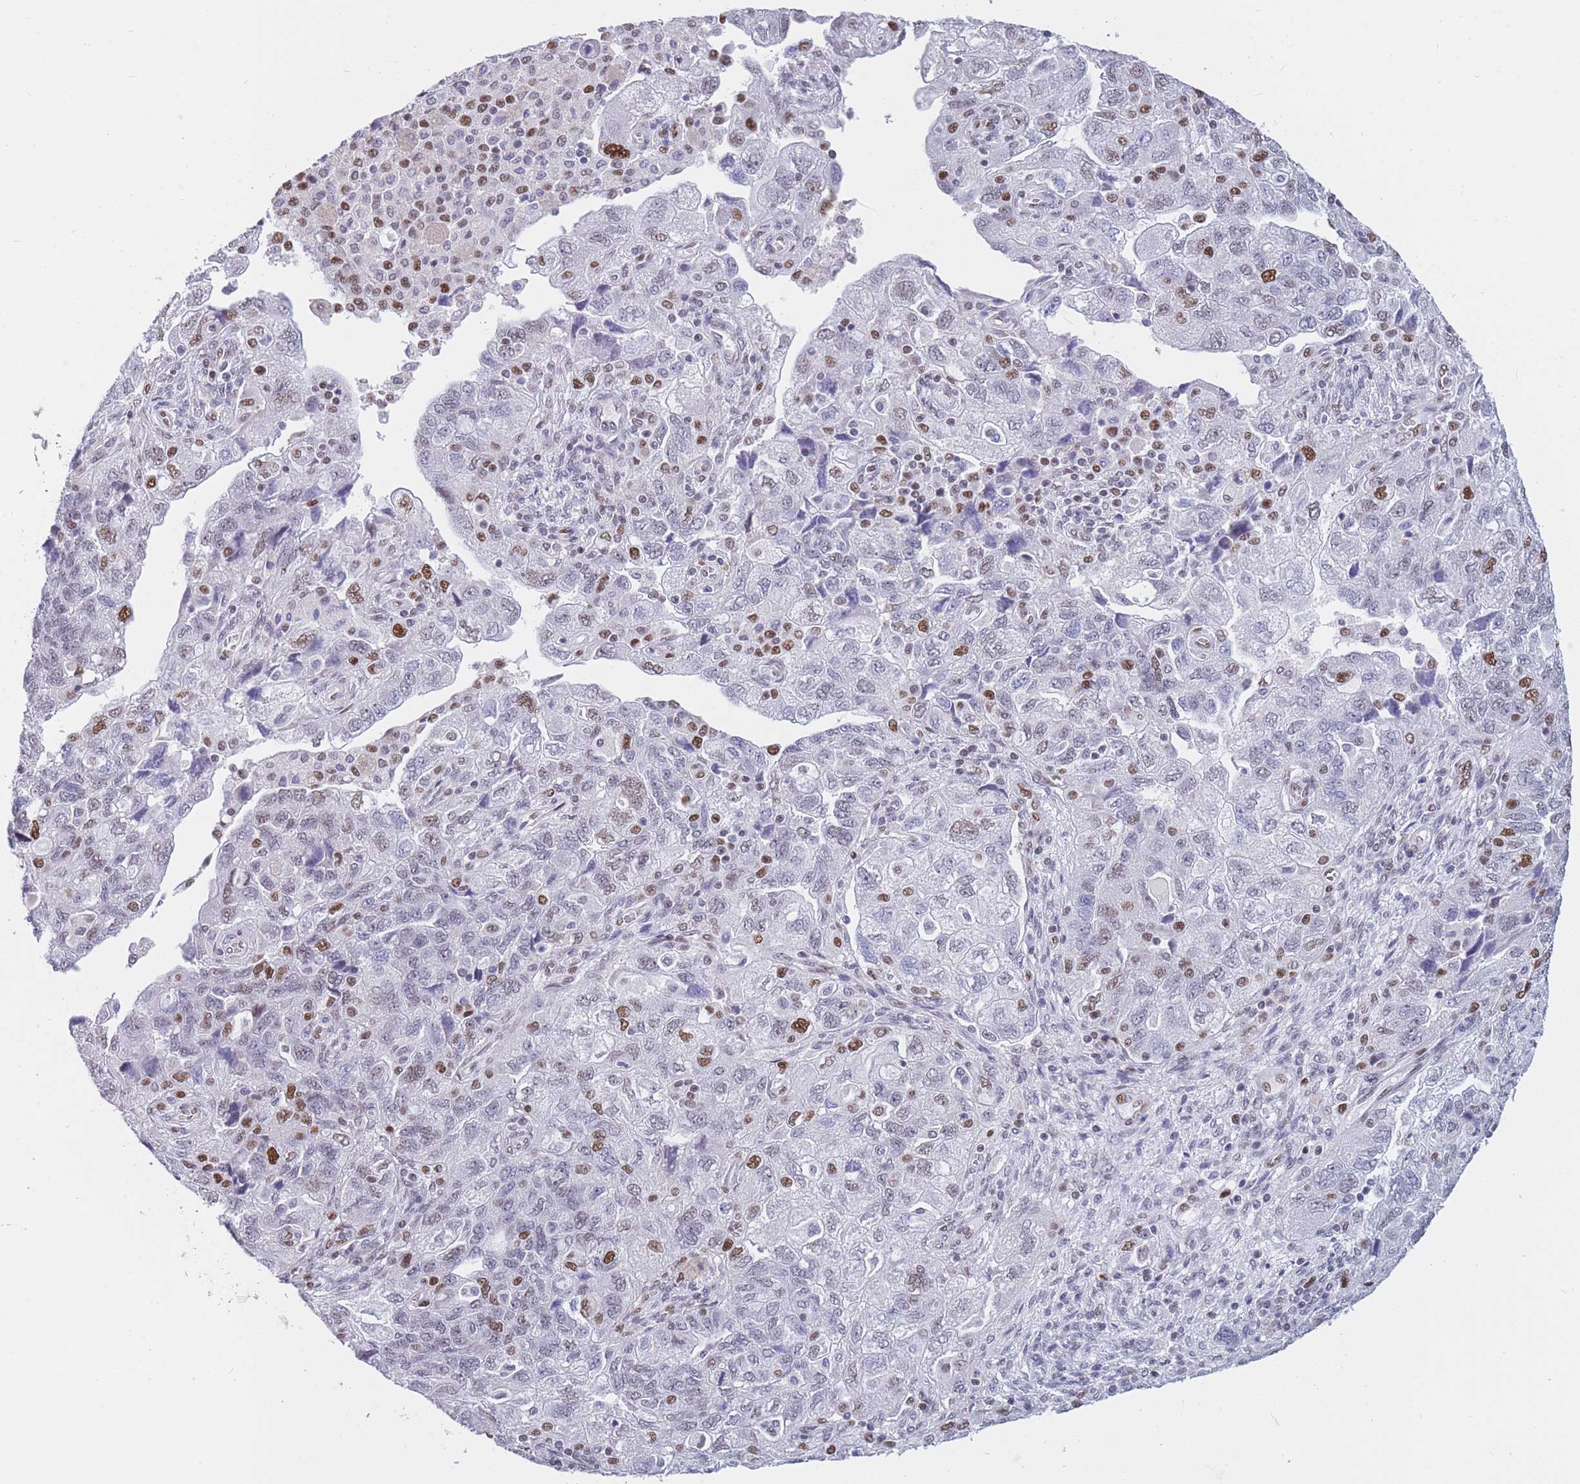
{"staining": {"intensity": "strong", "quantity": "25%-75%", "location": "nuclear"}, "tissue": "ovarian cancer", "cell_type": "Tumor cells", "image_type": "cancer", "snomed": [{"axis": "morphology", "description": "Carcinoma, endometroid"}, {"axis": "topography", "description": "Ovary"}], "caption": "Immunohistochemistry (IHC) histopathology image of endometroid carcinoma (ovarian) stained for a protein (brown), which reveals high levels of strong nuclear positivity in approximately 25%-75% of tumor cells.", "gene": "NASP", "patient": {"sex": "female", "age": 51}}